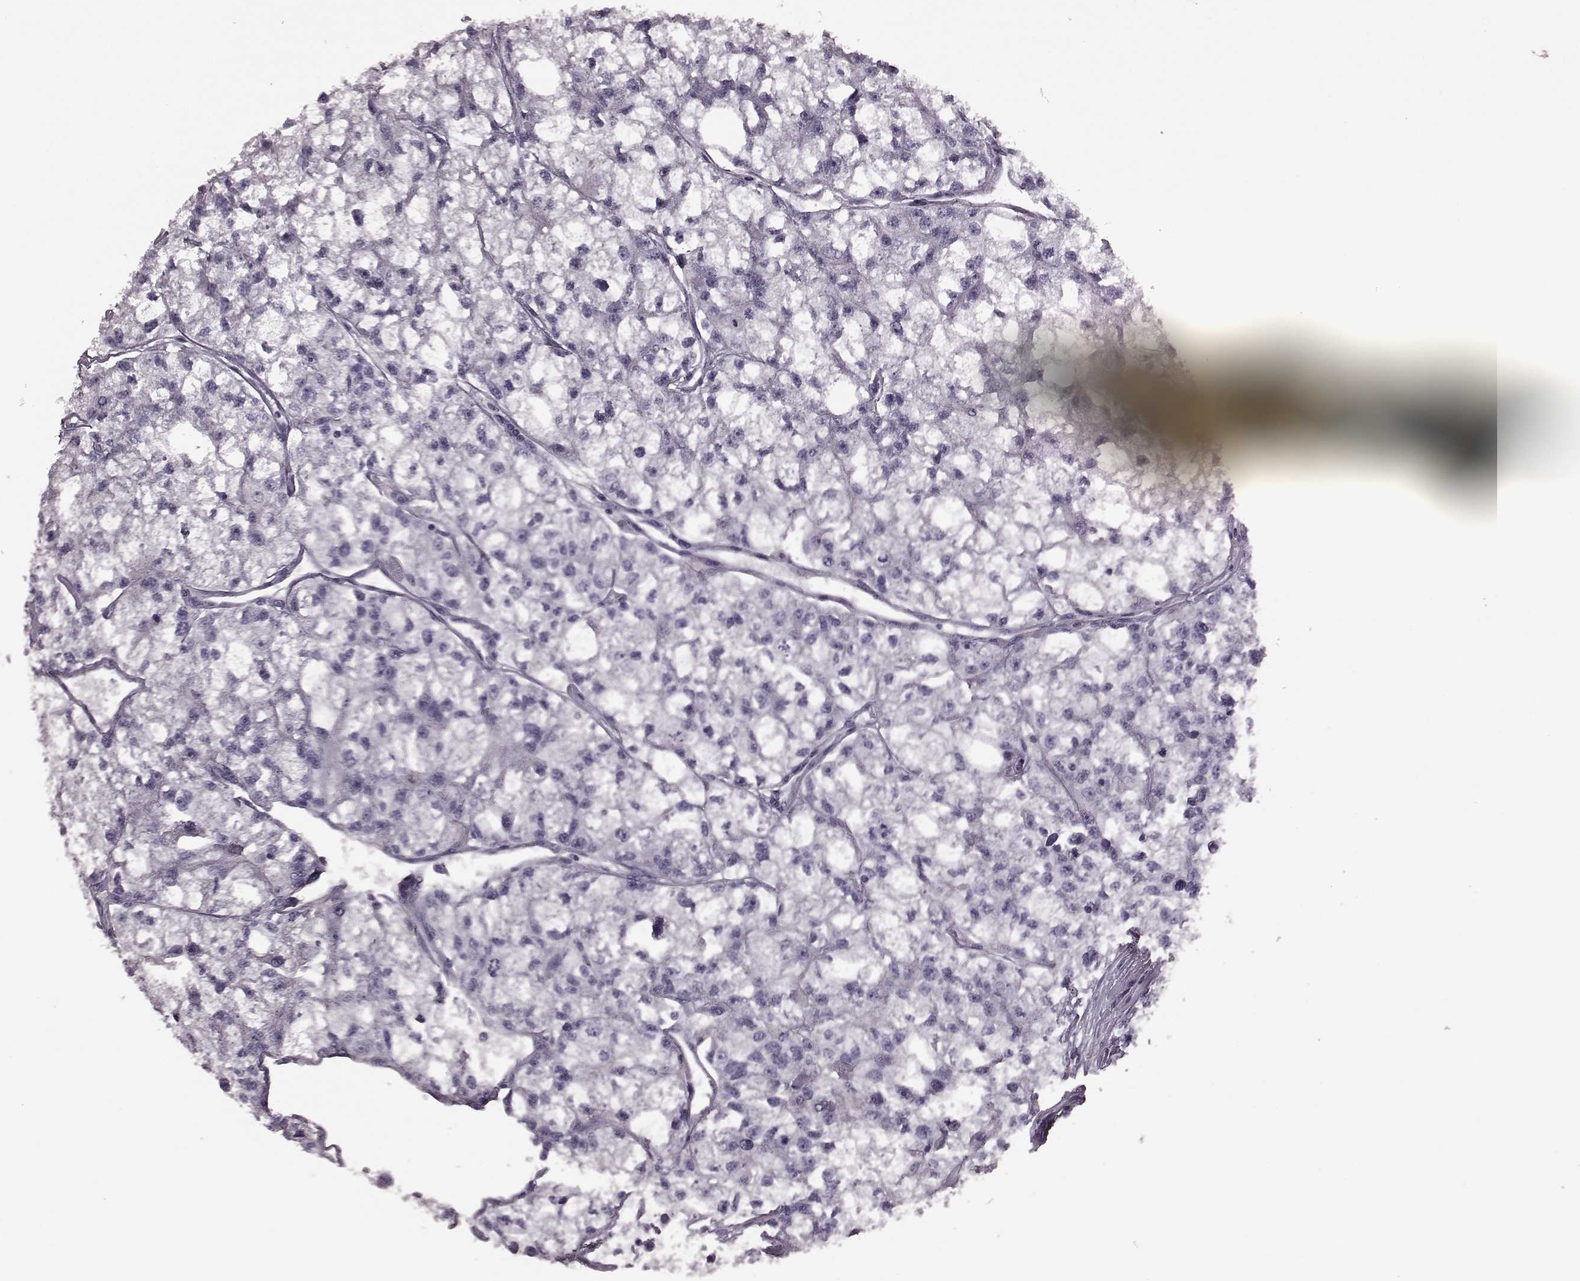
{"staining": {"intensity": "negative", "quantity": "none", "location": "none"}, "tissue": "renal cancer", "cell_type": "Tumor cells", "image_type": "cancer", "snomed": [{"axis": "morphology", "description": "Adenocarcinoma, NOS"}, {"axis": "topography", "description": "Kidney"}], "caption": "A high-resolution image shows IHC staining of renal cancer, which exhibits no significant positivity in tumor cells.", "gene": "SNTG1", "patient": {"sex": "male", "age": 56}}